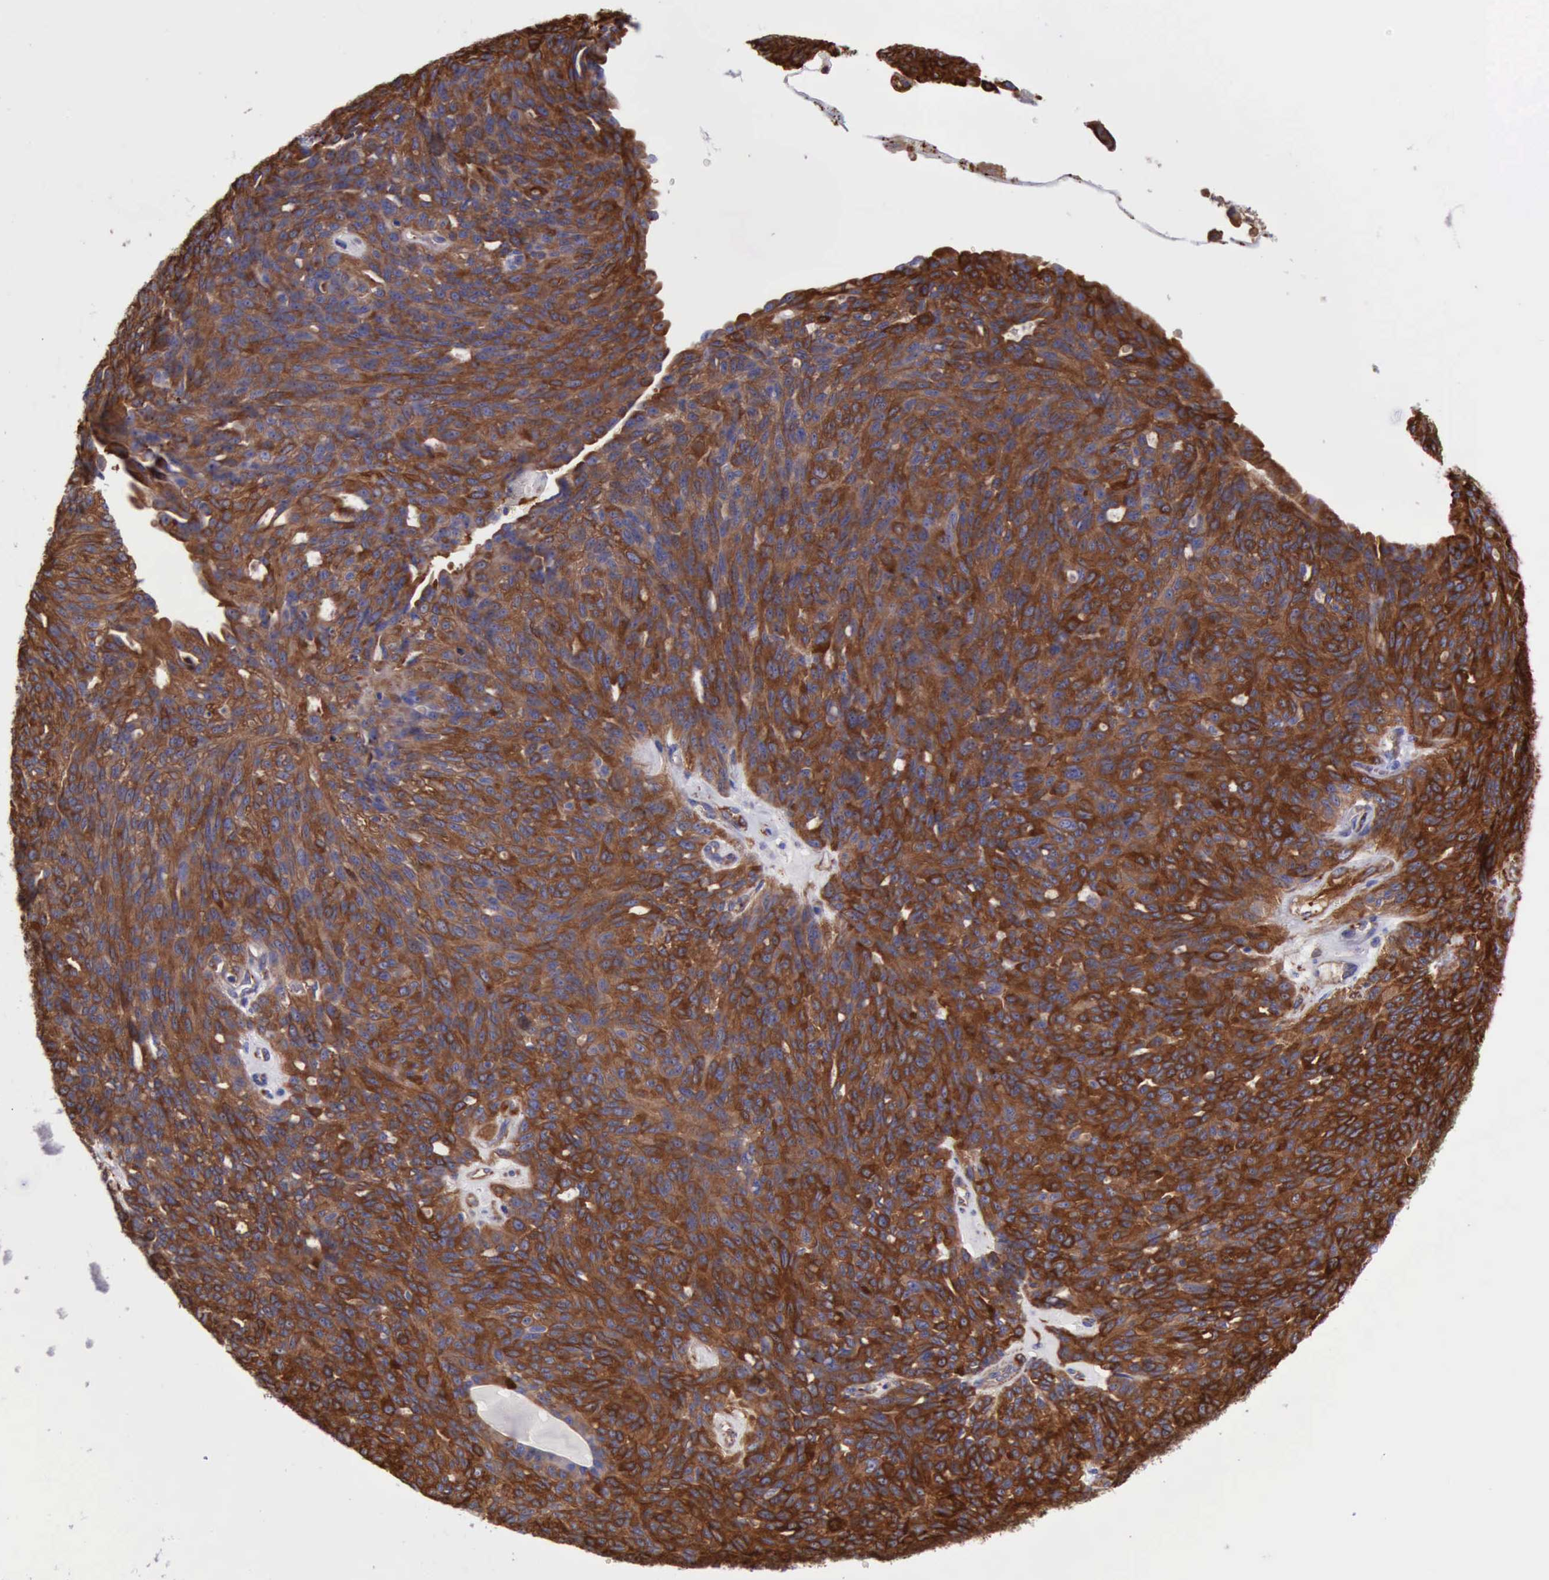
{"staining": {"intensity": "strong", "quantity": ">75%", "location": "cytoplasmic/membranous"}, "tissue": "ovarian cancer", "cell_type": "Tumor cells", "image_type": "cancer", "snomed": [{"axis": "morphology", "description": "Carcinoma, endometroid"}, {"axis": "topography", "description": "Ovary"}], "caption": "A high amount of strong cytoplasmic/membranous positivity is seen in approximately >75% of tumor cells in endometroid carcinoma (ovarian) tissue.", "gene": "FLNA", "patient": {"sex": "female", "age": 60}}